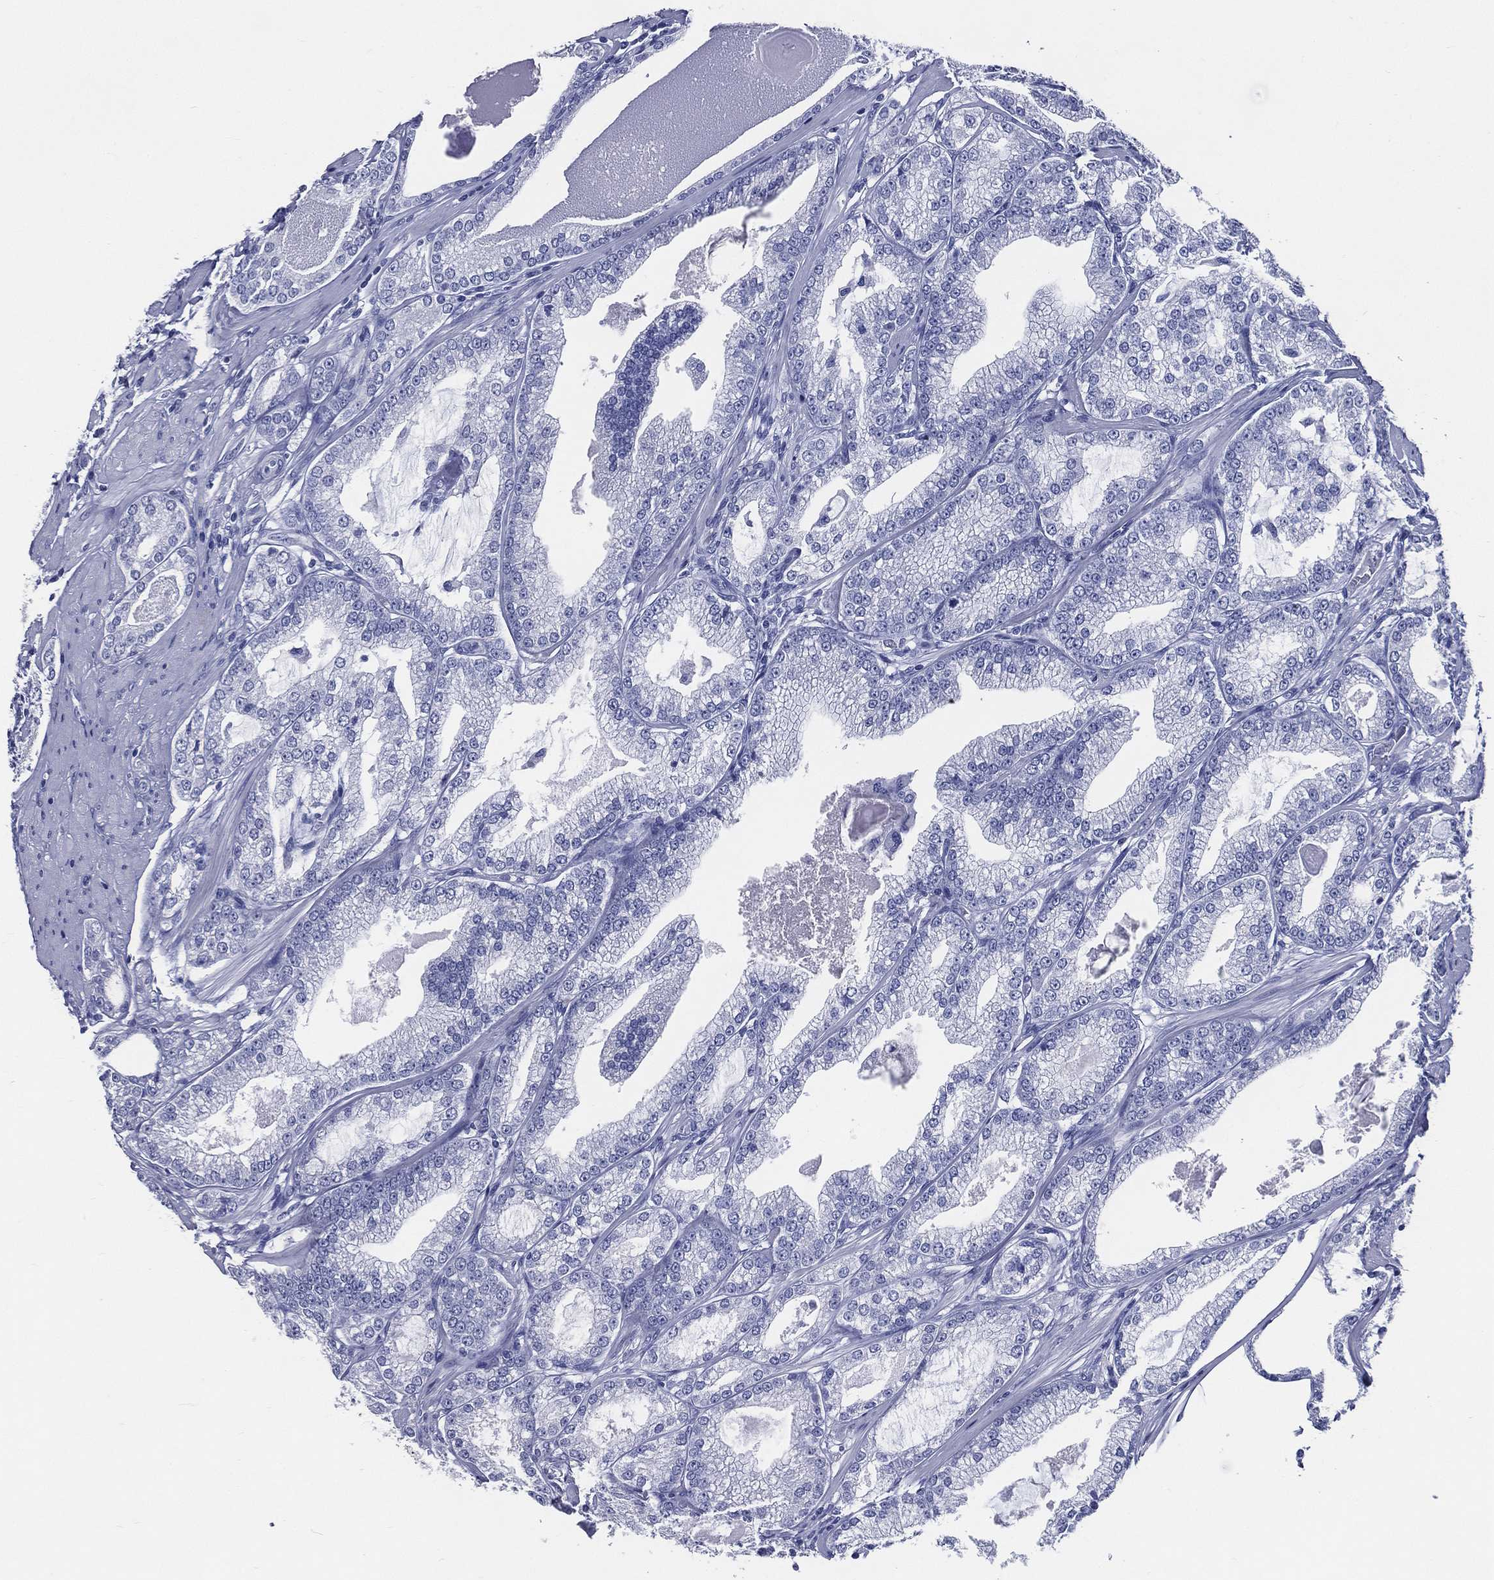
{"staining": {"intensity": "negative", "quantity": "none", "location": "none"}, "tissue": "prostate cancer", "cell_type": "Tumor cells", "image_type": "cancer", "snomed": [{"axis": "morphology", "description": "Adenocarcinoma, High grade"}, {"axis": "topography", "description": "Prostate and seminal vesicle, NOS"}], "caption": "The histopathology image reveals no significant staining in tumor cells of prostate high-grade adenocarcinoma.", "gene": "ACE2", "patient": {"sex": "male", "age": 62}}